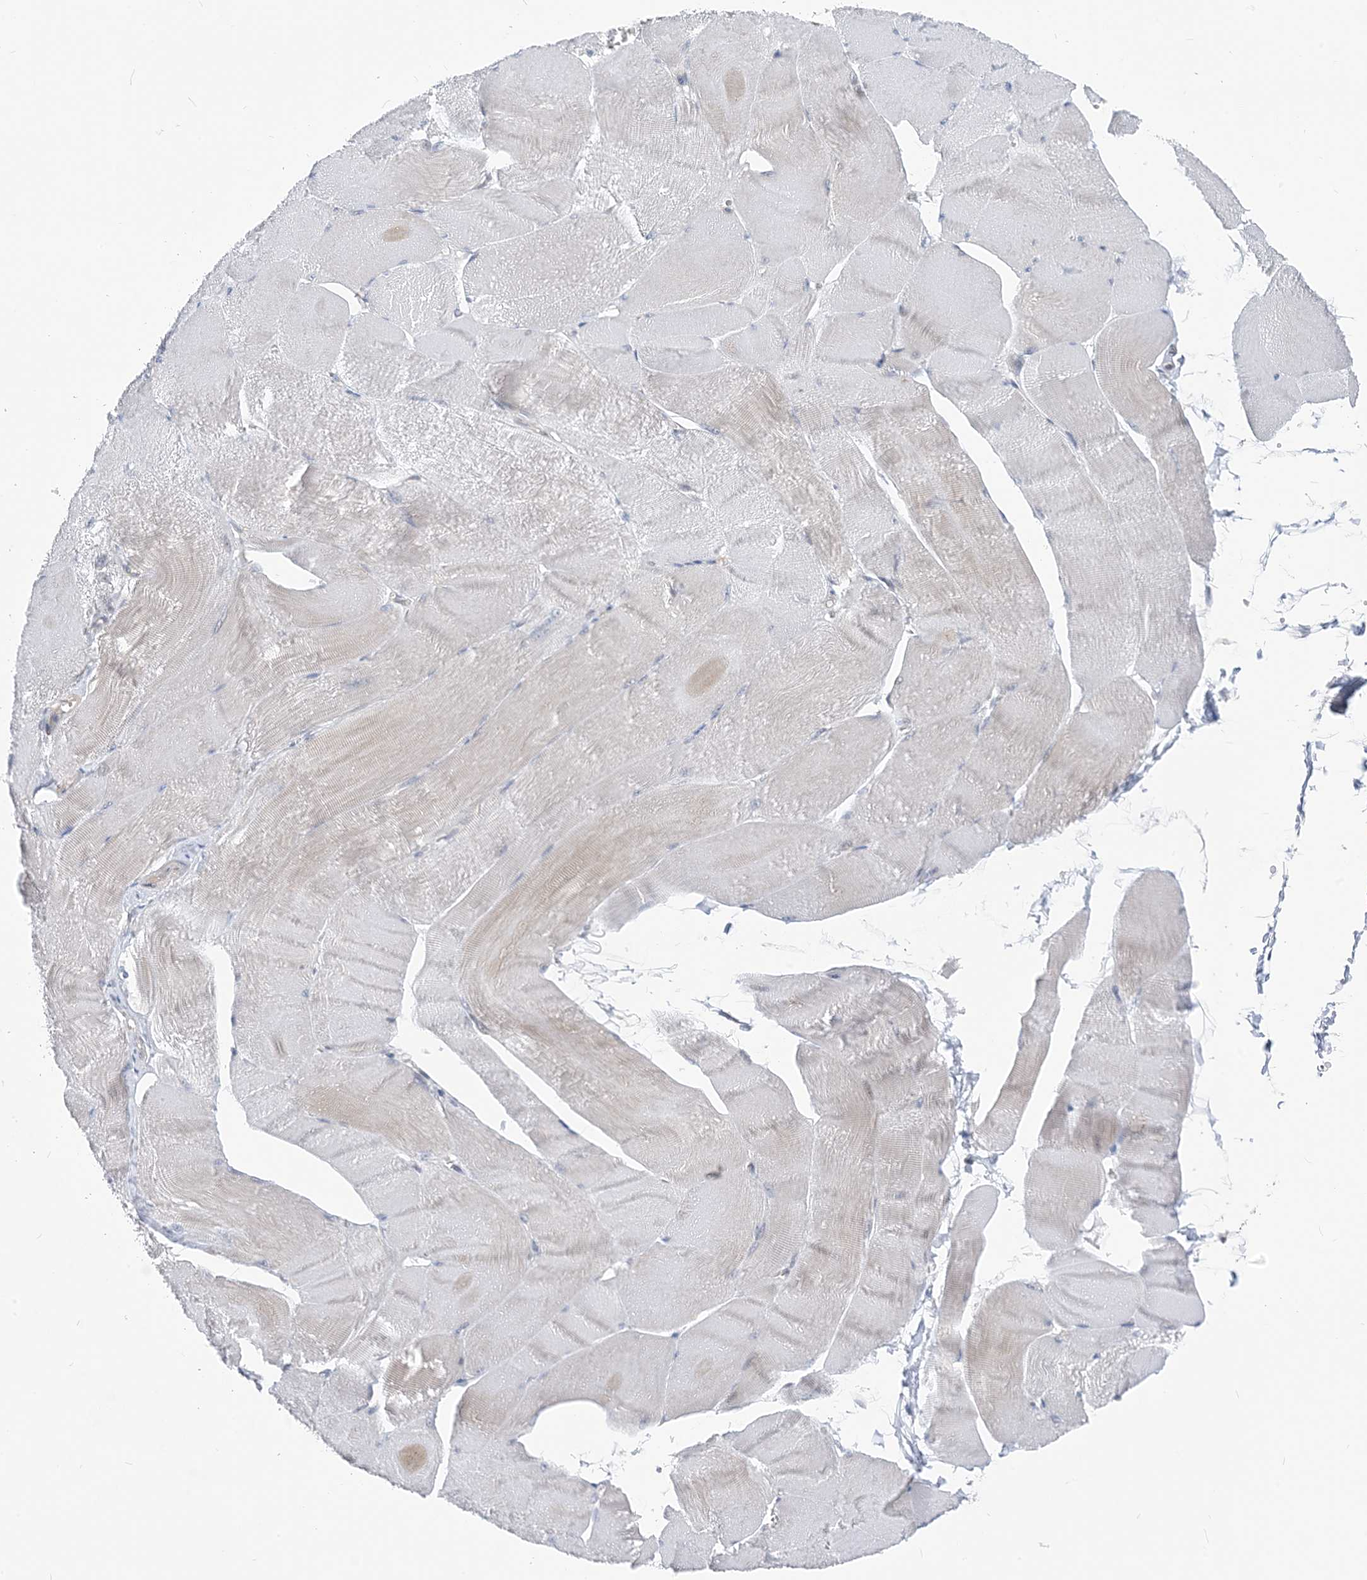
{"staining": {"intensity": "negative", "quantity": "none", "location": "none"}, "tissue": "skeletal muscle", "cell_type": "Myocytes", "image_type": "normal", "snomed": [{"axis": "morphology", "description": "Normal tissue, NOS"}, {"axis": "morphology", "description": "Basal cell carcinoma"}, {"axis": "topography", "description": "Skeletal muscle"}], "caption": "DAB immunohistochemical staining of benign human skeletal muscle exhibits no significant positivity in myocytes.", "gene": "PLEKHA3", "patient": {"sex": "female", "age": 64}}